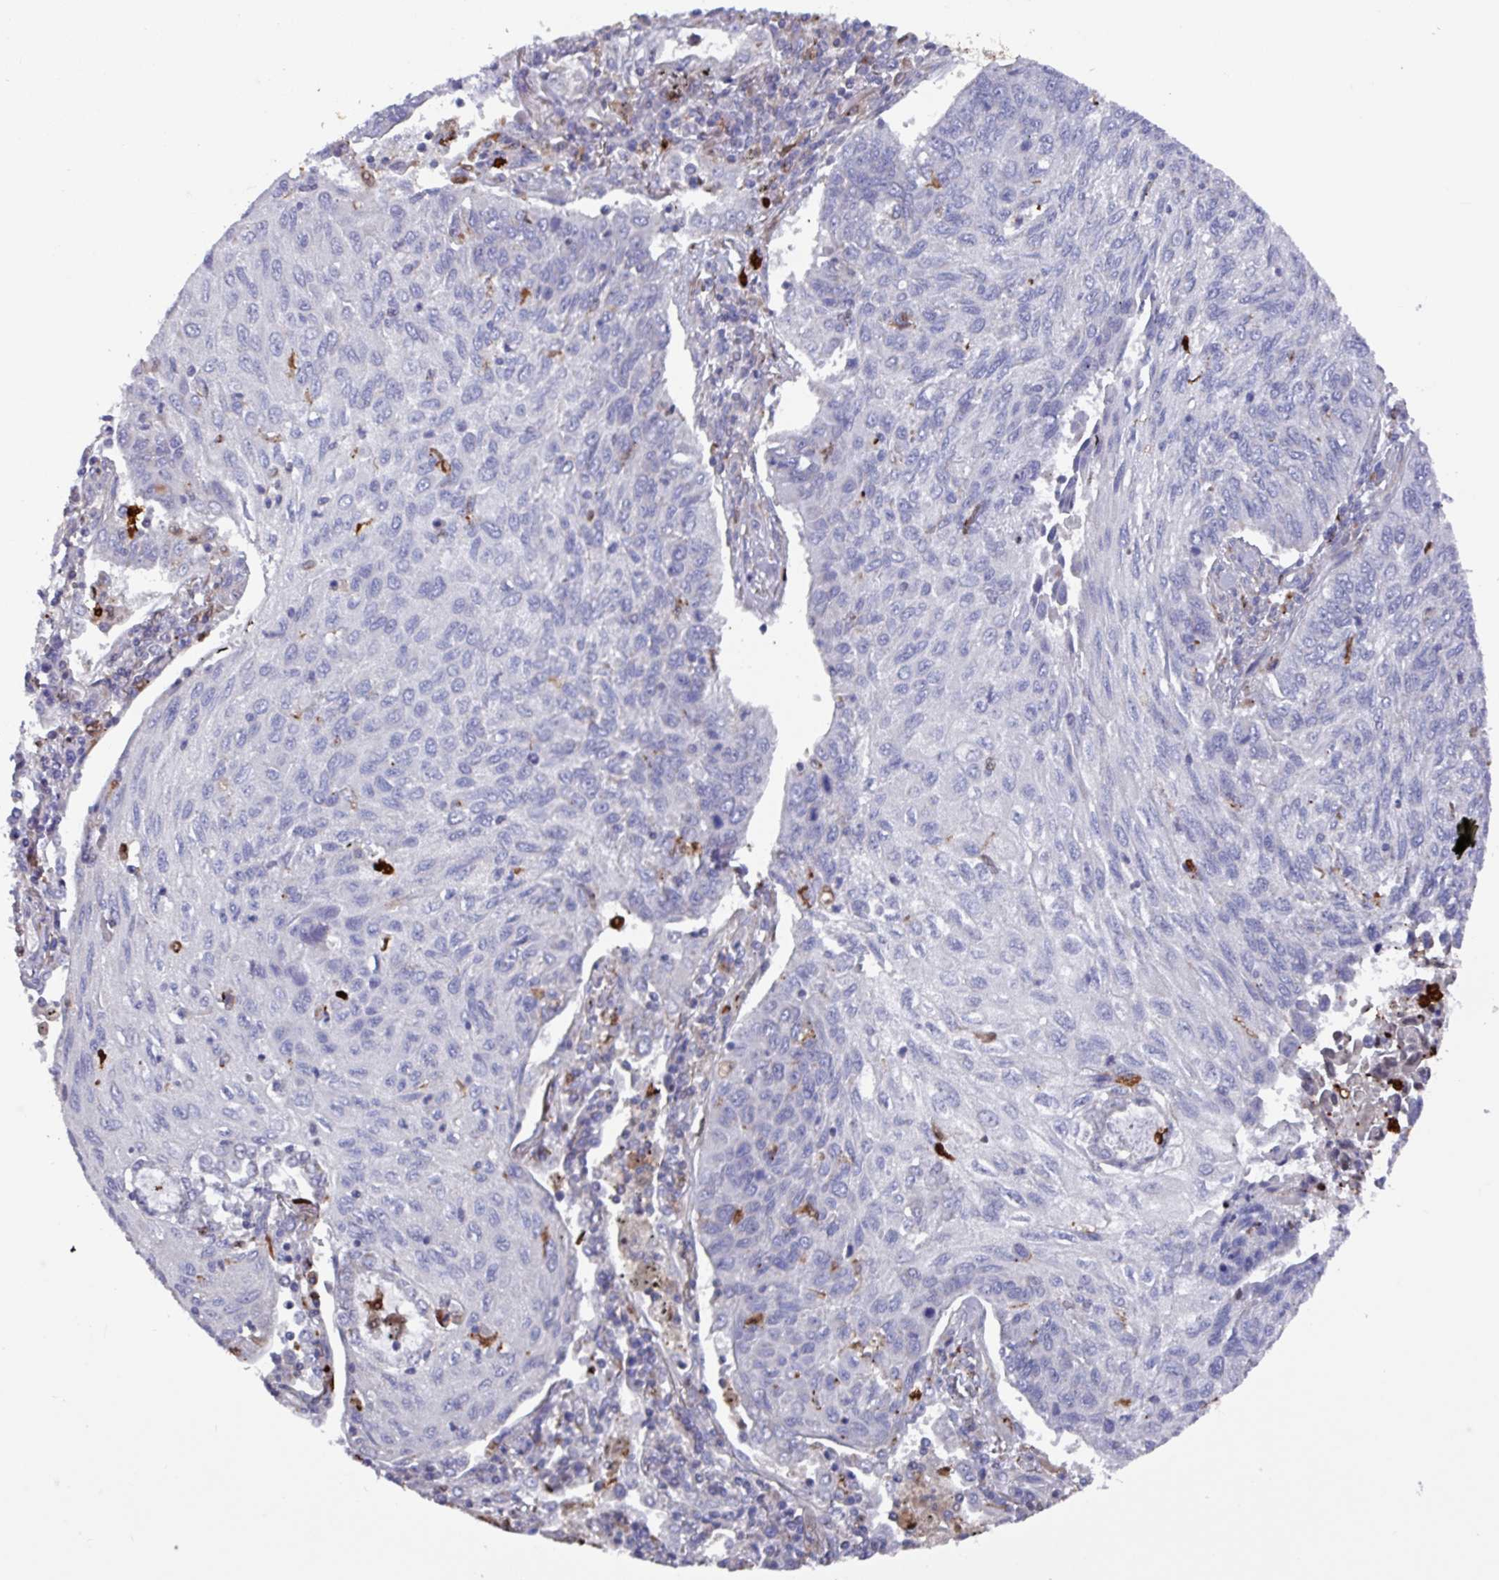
{"staining": {"intensity": "negative", "quantity": "none", "location": "none"}, "tissue": "lung cancer", "cell_type": "Tumor cells", "image_type": "cancer", "snomed": [{"axis": "morphology", "description": "Squamous cell carcinoma, NOS"}, {"axis": "topography", "description": "Lung"}], "caption": "A high-resolution histopathology image shows IHC staining of lung cancer (squamous cell carcinoma), which reveals no significant expression in tumor cells.", "gene": "UQCC2", "patient": {"sex": "female", "age": 66}}